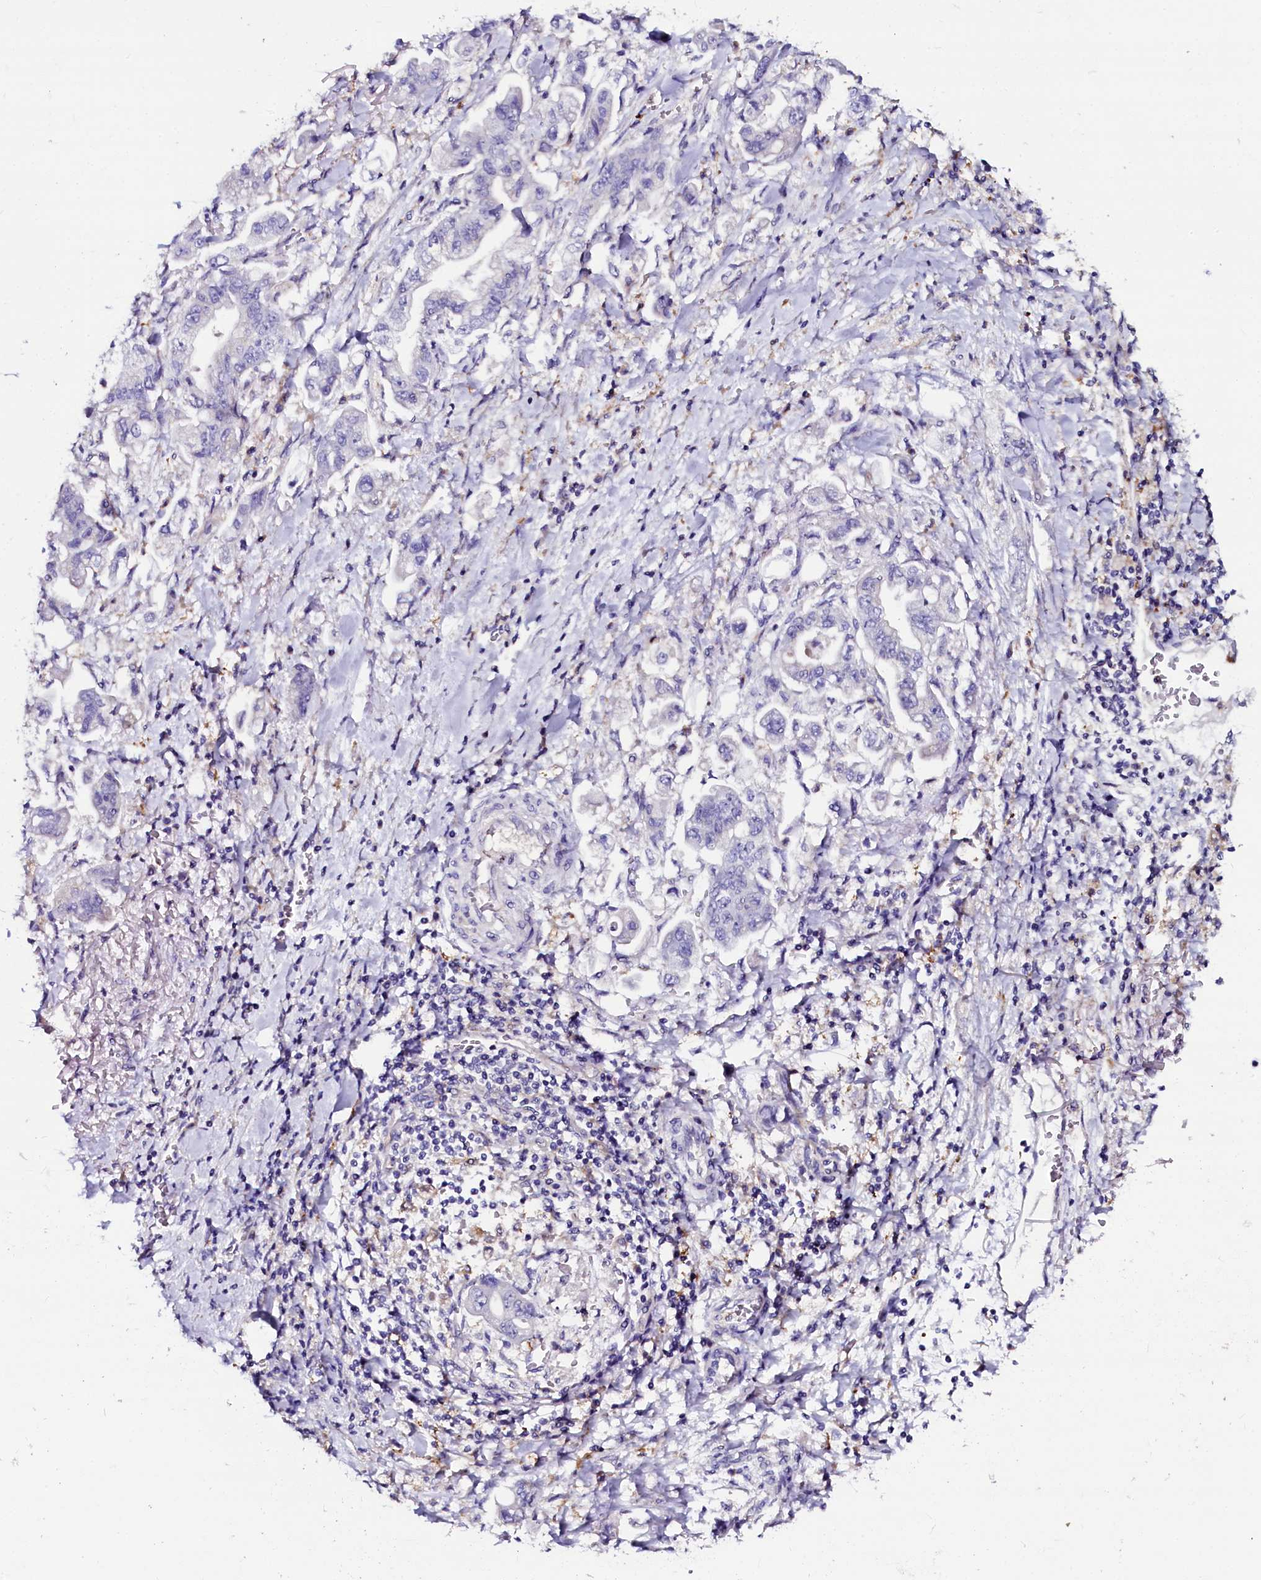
{"staining": {"intensity": "negative", "quantity": "none", "location": "none"}, "tissue": "stomach cancer", "cell_type": "Tumor cells", "image_type": "cancer", "snomed": [{"axis": "morphology", "description": "Adenocarcinoma, NOS"}, {"axis": "topography", "description": "Stomach"}], "caption": "Tumor cells show no significant staining in stomach cancer (adenocarcinoma).", "gene": "OTOL1", "patient": {"sex": "male", "age": 62}}